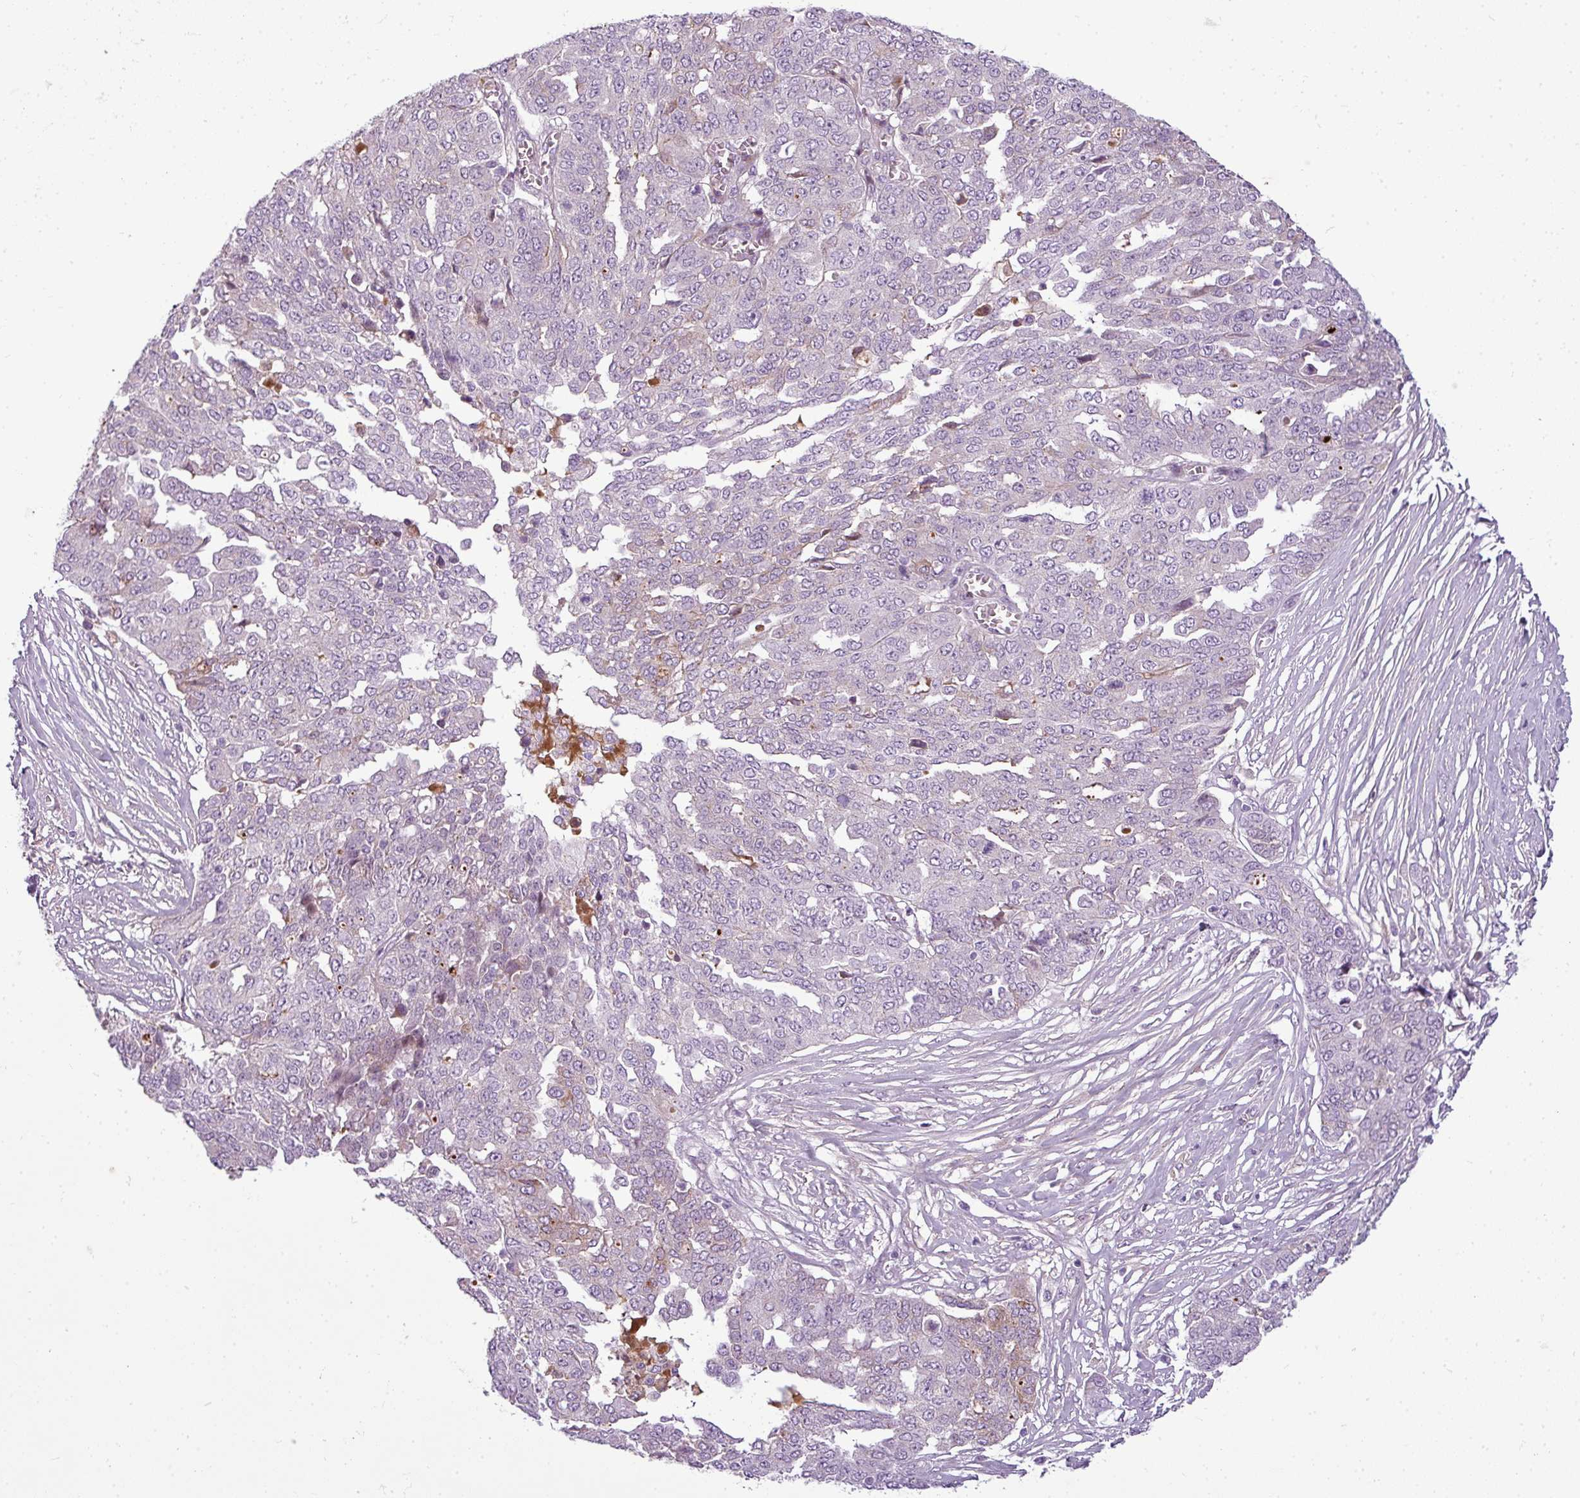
{"staining": {"intensity": "weak", "quantity": "<25%", "location": "cytoplasmic/membranous"}, "tissue": "ovarian cancer", "cell_type": "Tumor cells", "image_type": "cancer", "snomed": [{"axis": "morphology", "description": "Cystadenocarcinoma, serous, NOS"}, {"axis": "topography", "description": "Soft tissue"}, {"axis": "topography", "description": "Ovary"}], "caption": "An image of human ovarian serous cystadenocarcinoma is negative for staining in tumor cells.", "gene": "C4B", "patient": {"sex": "female", "age": 57}}